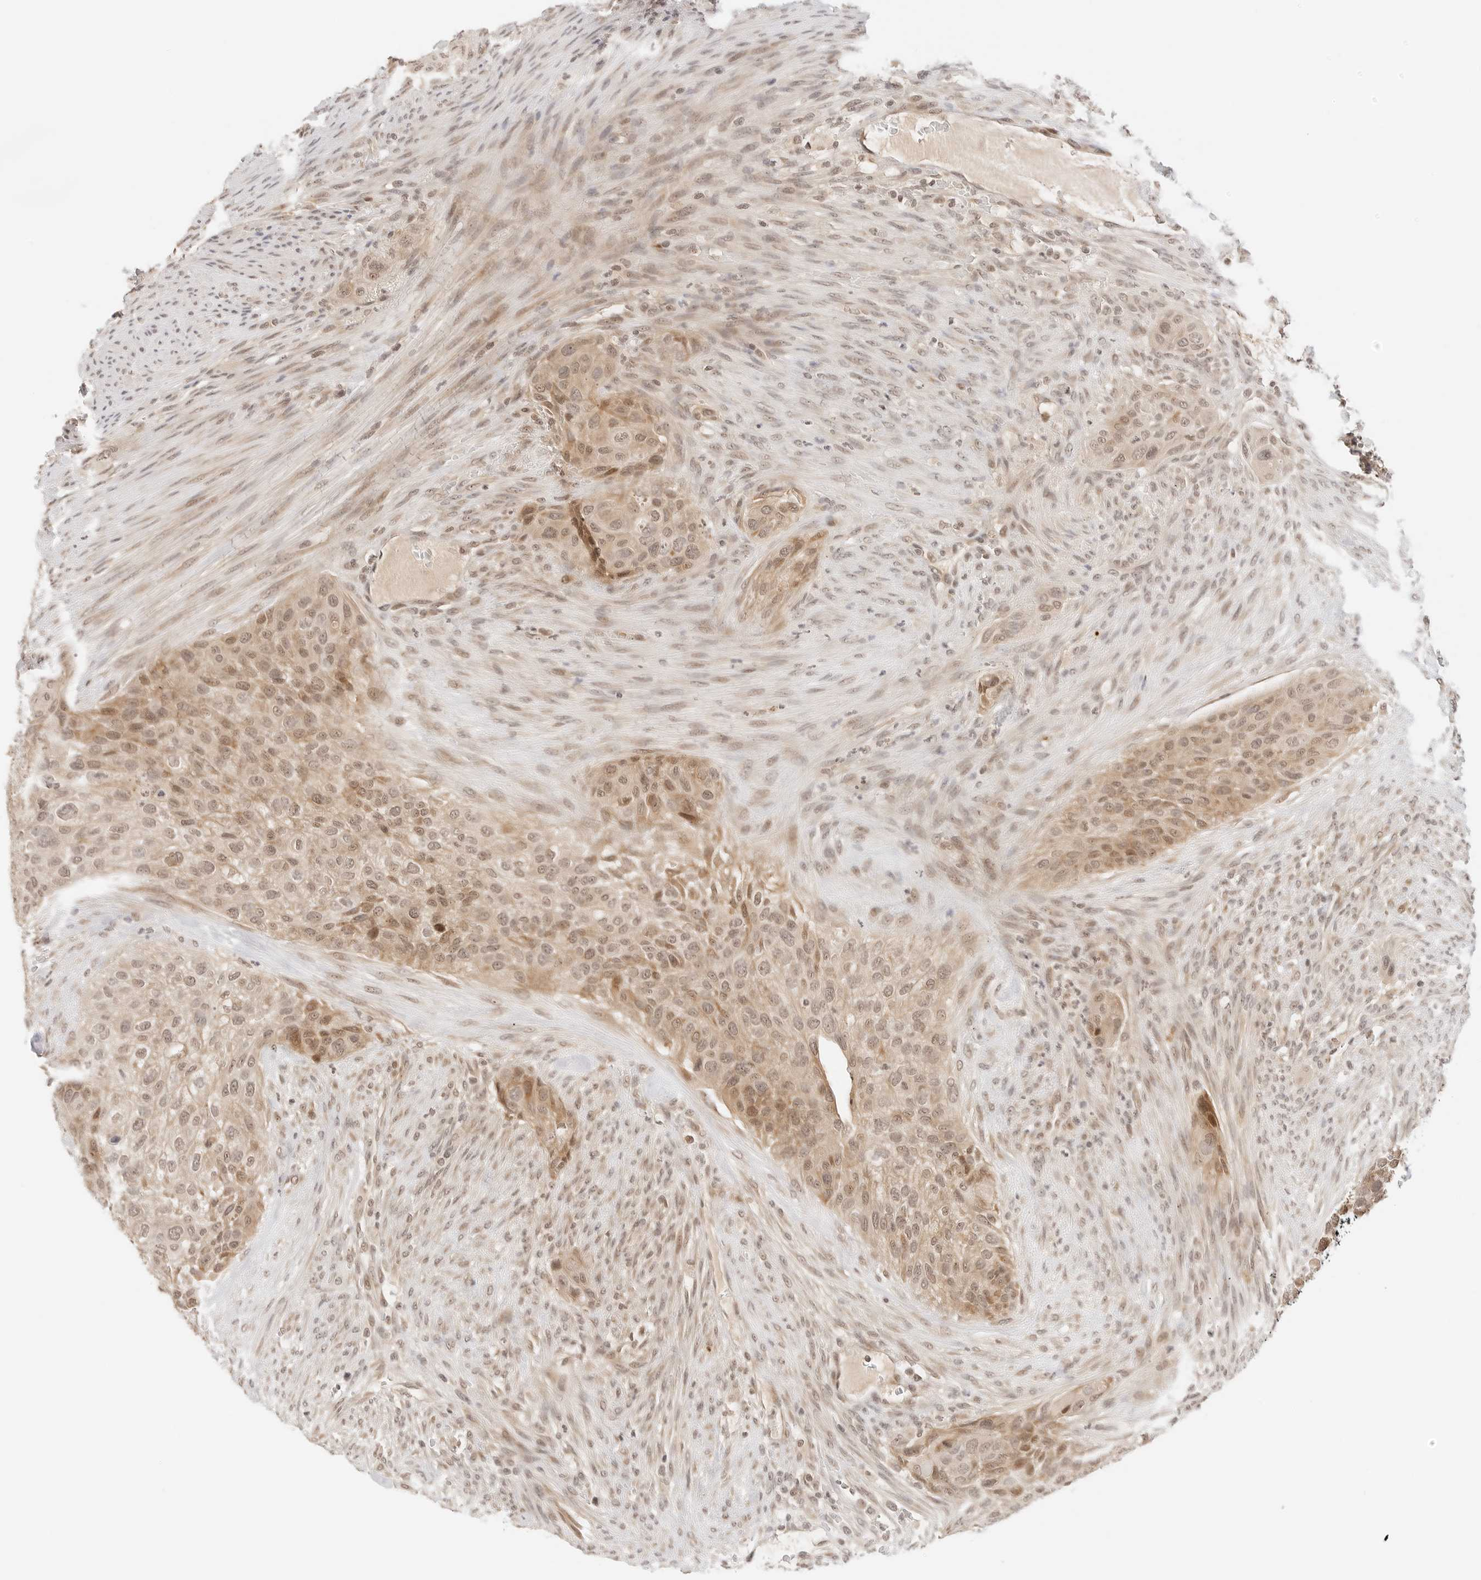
{"staining": {"intensity": "moderate", "quantity": ">75%", "location": "cytoplasmic/membranous,nuclear"}, "tissue": "urothelial cancer", "cell_type": "Tumor cells", "image_type": "cancer", "snomed": [{"axis": "morphology", "description": "Urothelial carcinoma, High grade"}, {"axis": "topography", "description": "Urinary bladder"}], "caption": "Immunohistochemistry micrograph of neoplastic tissue: human urothelial carcinoma (high-grade) stained using IHC reveals medium levels of moderate protein expression localized specifically in the cytoplasmic/membranous and nuclear of tumor cells, appearing as a cytoplasmic/membranous and nuclear brown color.", "gene": "SEPTIN4", "patient": {"sex": "male", "age": 35}}